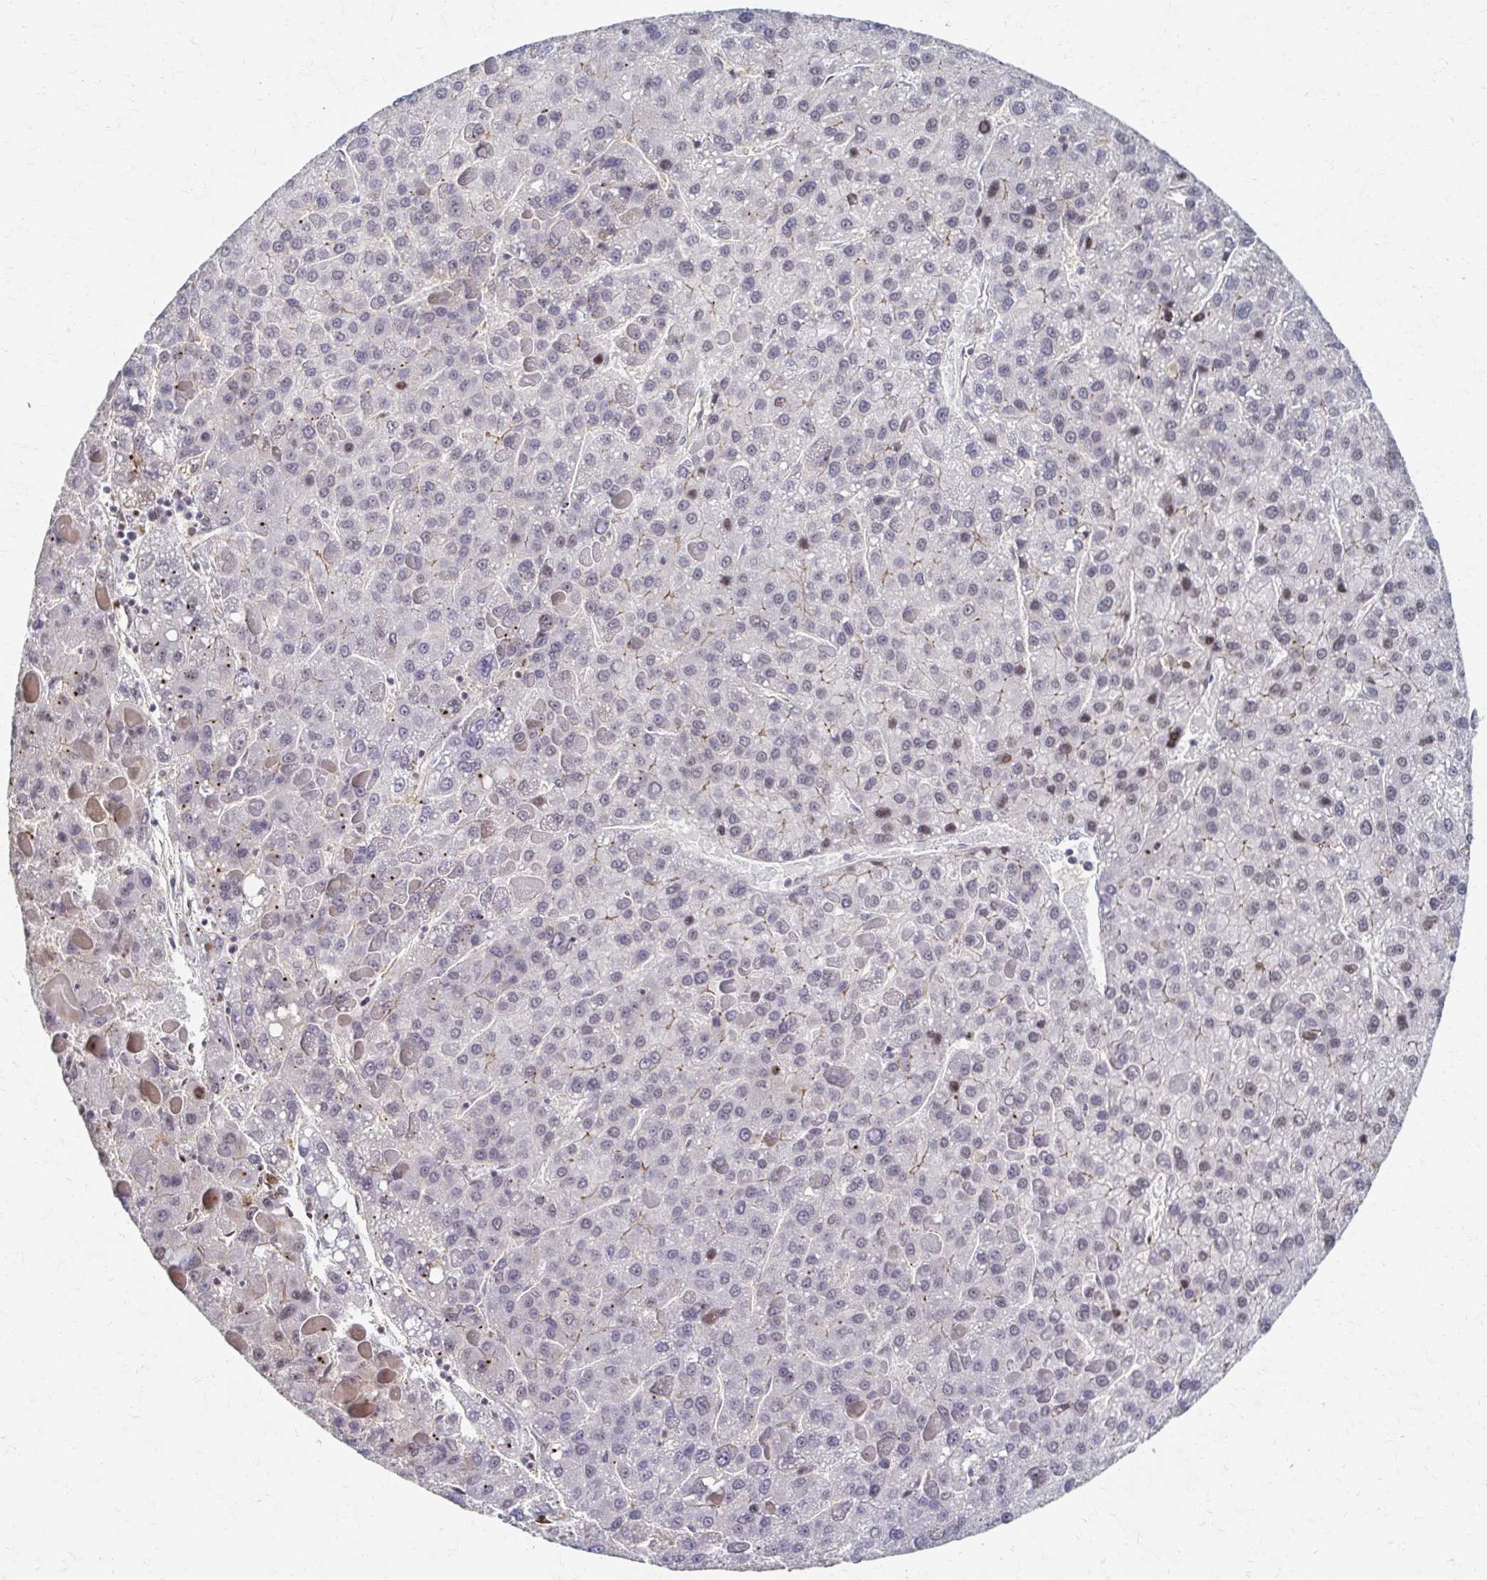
{"staining": {"intensity": "moderate", "quantity": "<25%", "location": "nuclear"}, "tissue": "liver cancer", "cell_type": "Tumor cells", "image_type": "cancer", "snomed": [{"axis": "morphology", "description": "Carcinoma, Hepatocellular, NOS"}, {"axis": "topography", "description": "Liver"}], "caption": "DAB immunohistochemical staining of human hepatocellular carcinoma (liver) shows moderate nuclear protein staining in about <25% of tumor cells.", "gene": "SKA2", "patient": {"sex": "female", "age": 82}}